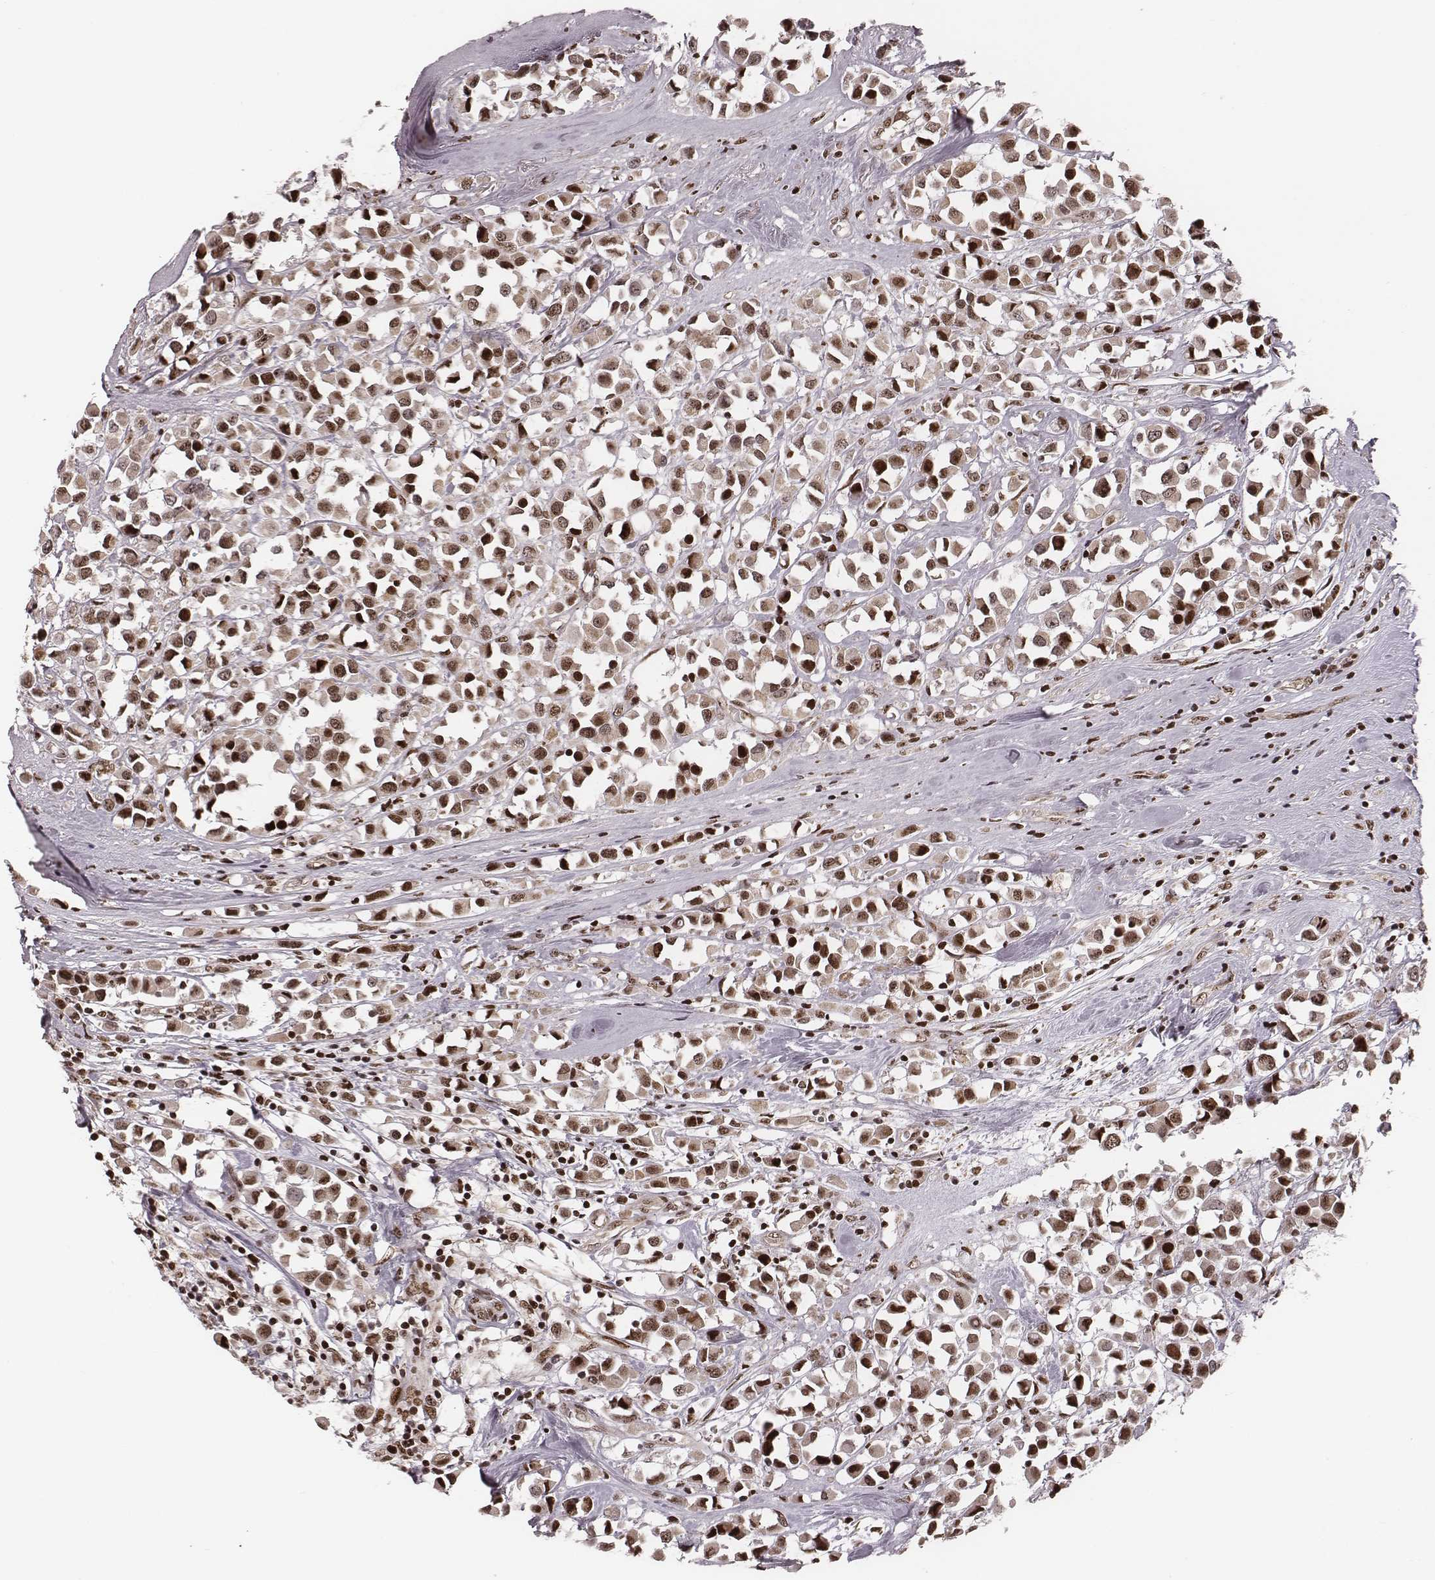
{"staining": {"intensity": "moderate", "quantity": "25%-75%", "location": "cytoplasmic/membranous,nuclear"}, "tissue": "breast cancer", "cell_type": "Tumor cells", "image_type": "cancer", "snomed": [{"axis": "morphology", "description": "Duct carcinoma"}, {"axis": "topography", "description": "Breast"}], "caption": "The histopathology image reveals a brown stain indicating the presence of a protein in the cytoplasmic/membranous and nuclear of tumor cells in invasive ductal carcinoma (breast).", "gene": "VRK3", "patient": {"sex": "female", "age": 61}}